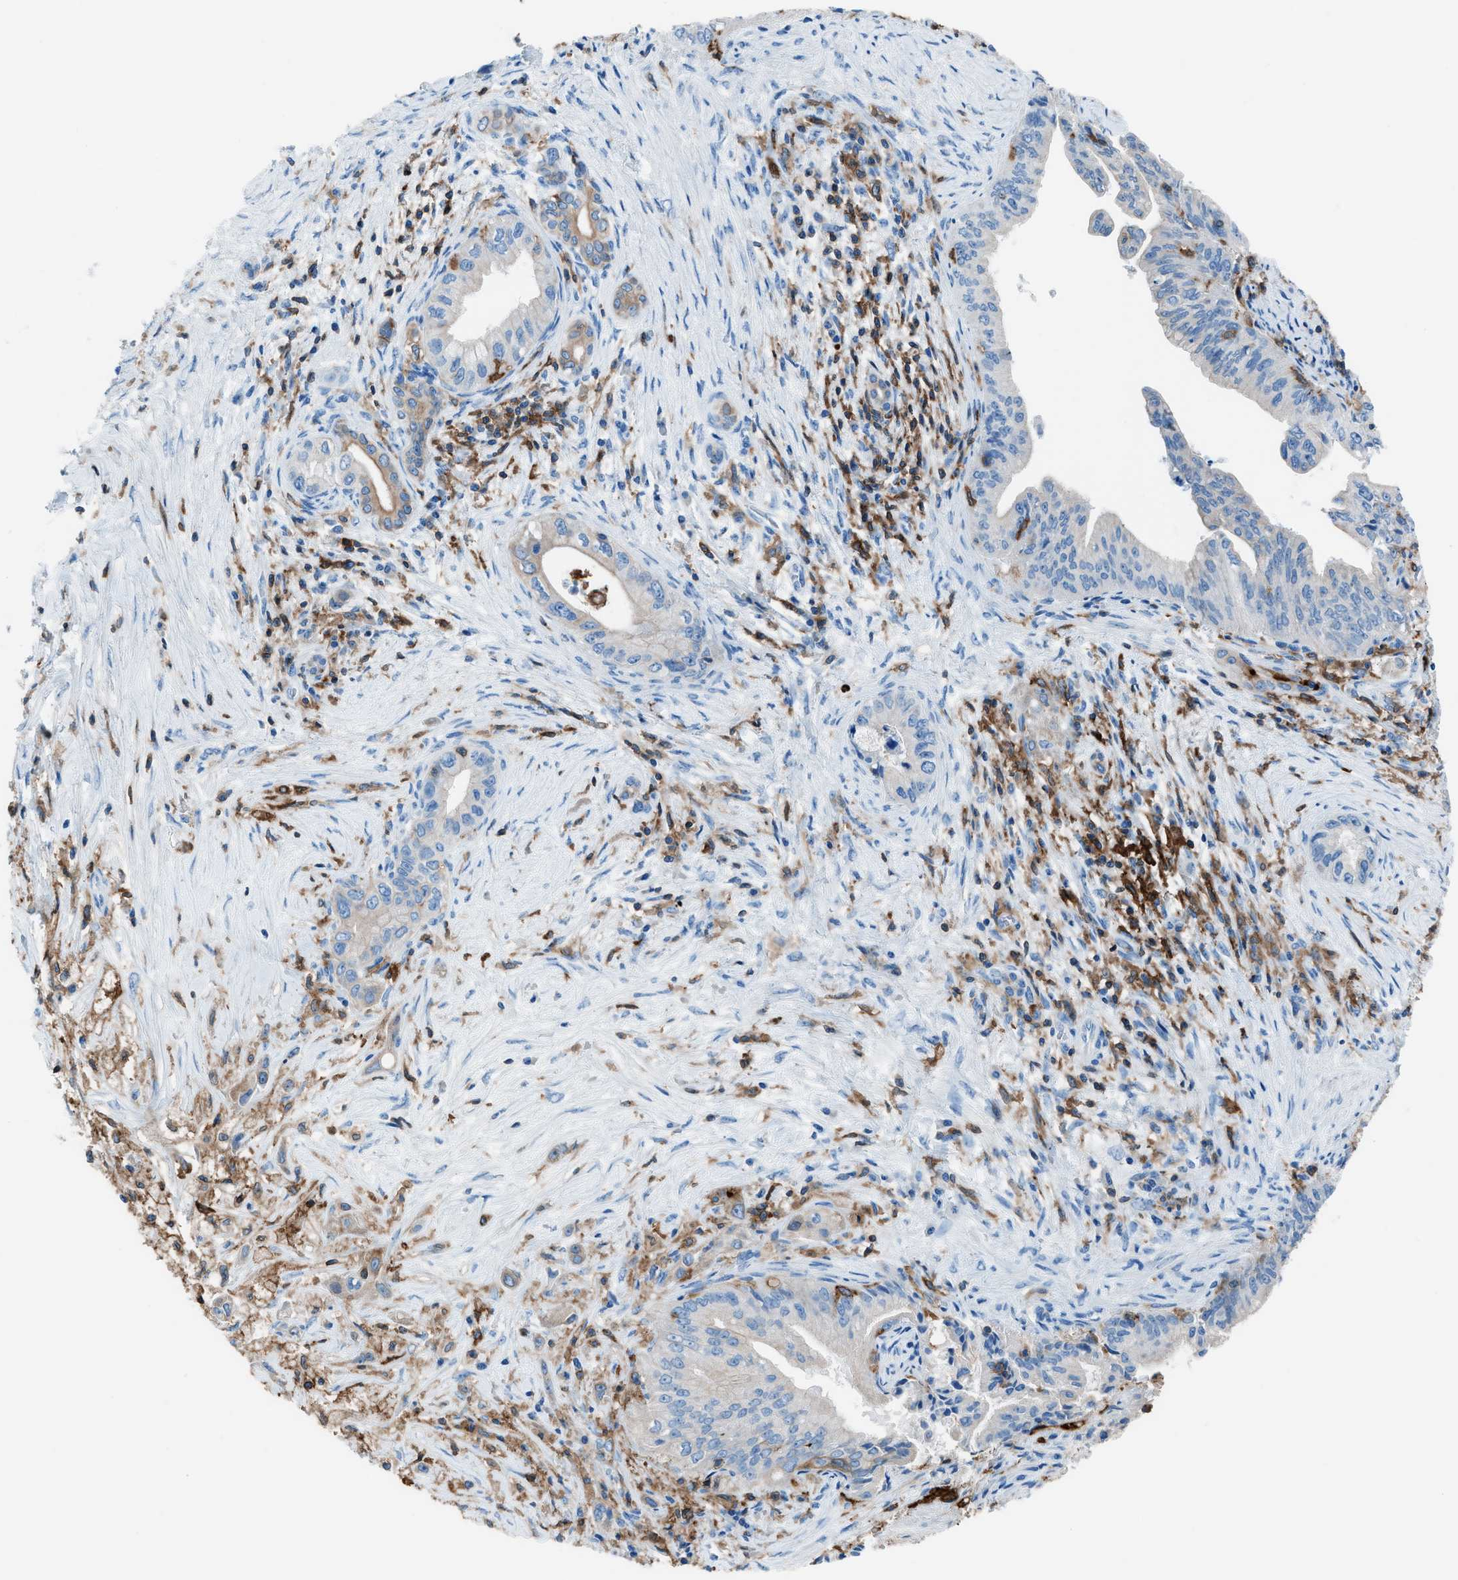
{"staining": {"intensity": "weak", "quantity": "<25%", "location": "cytoplasmic/membranous"}, "tissue": "pancreatic cancer", "cell_type": "Tumor cells", "image_type": "cancer", "snomed": [{"axis": "morphology", "description": "Adenocarcinoma, NOS"}, {"axis": "topography", "description": "Pancreas"}], "caption": "An immunohistochemistry (IHC) histopathology image of pancreatic adenocarcinoma is shown. There is no staining in tumor cells of pancreatic adenocarcinoma. (Stains: DAB IHC with hematoxylin counter stain, Microscopy: brightfield microscopy at high magnification).", "gene": "ITGB2", "patient": {"sex": "female", "age": 73}}